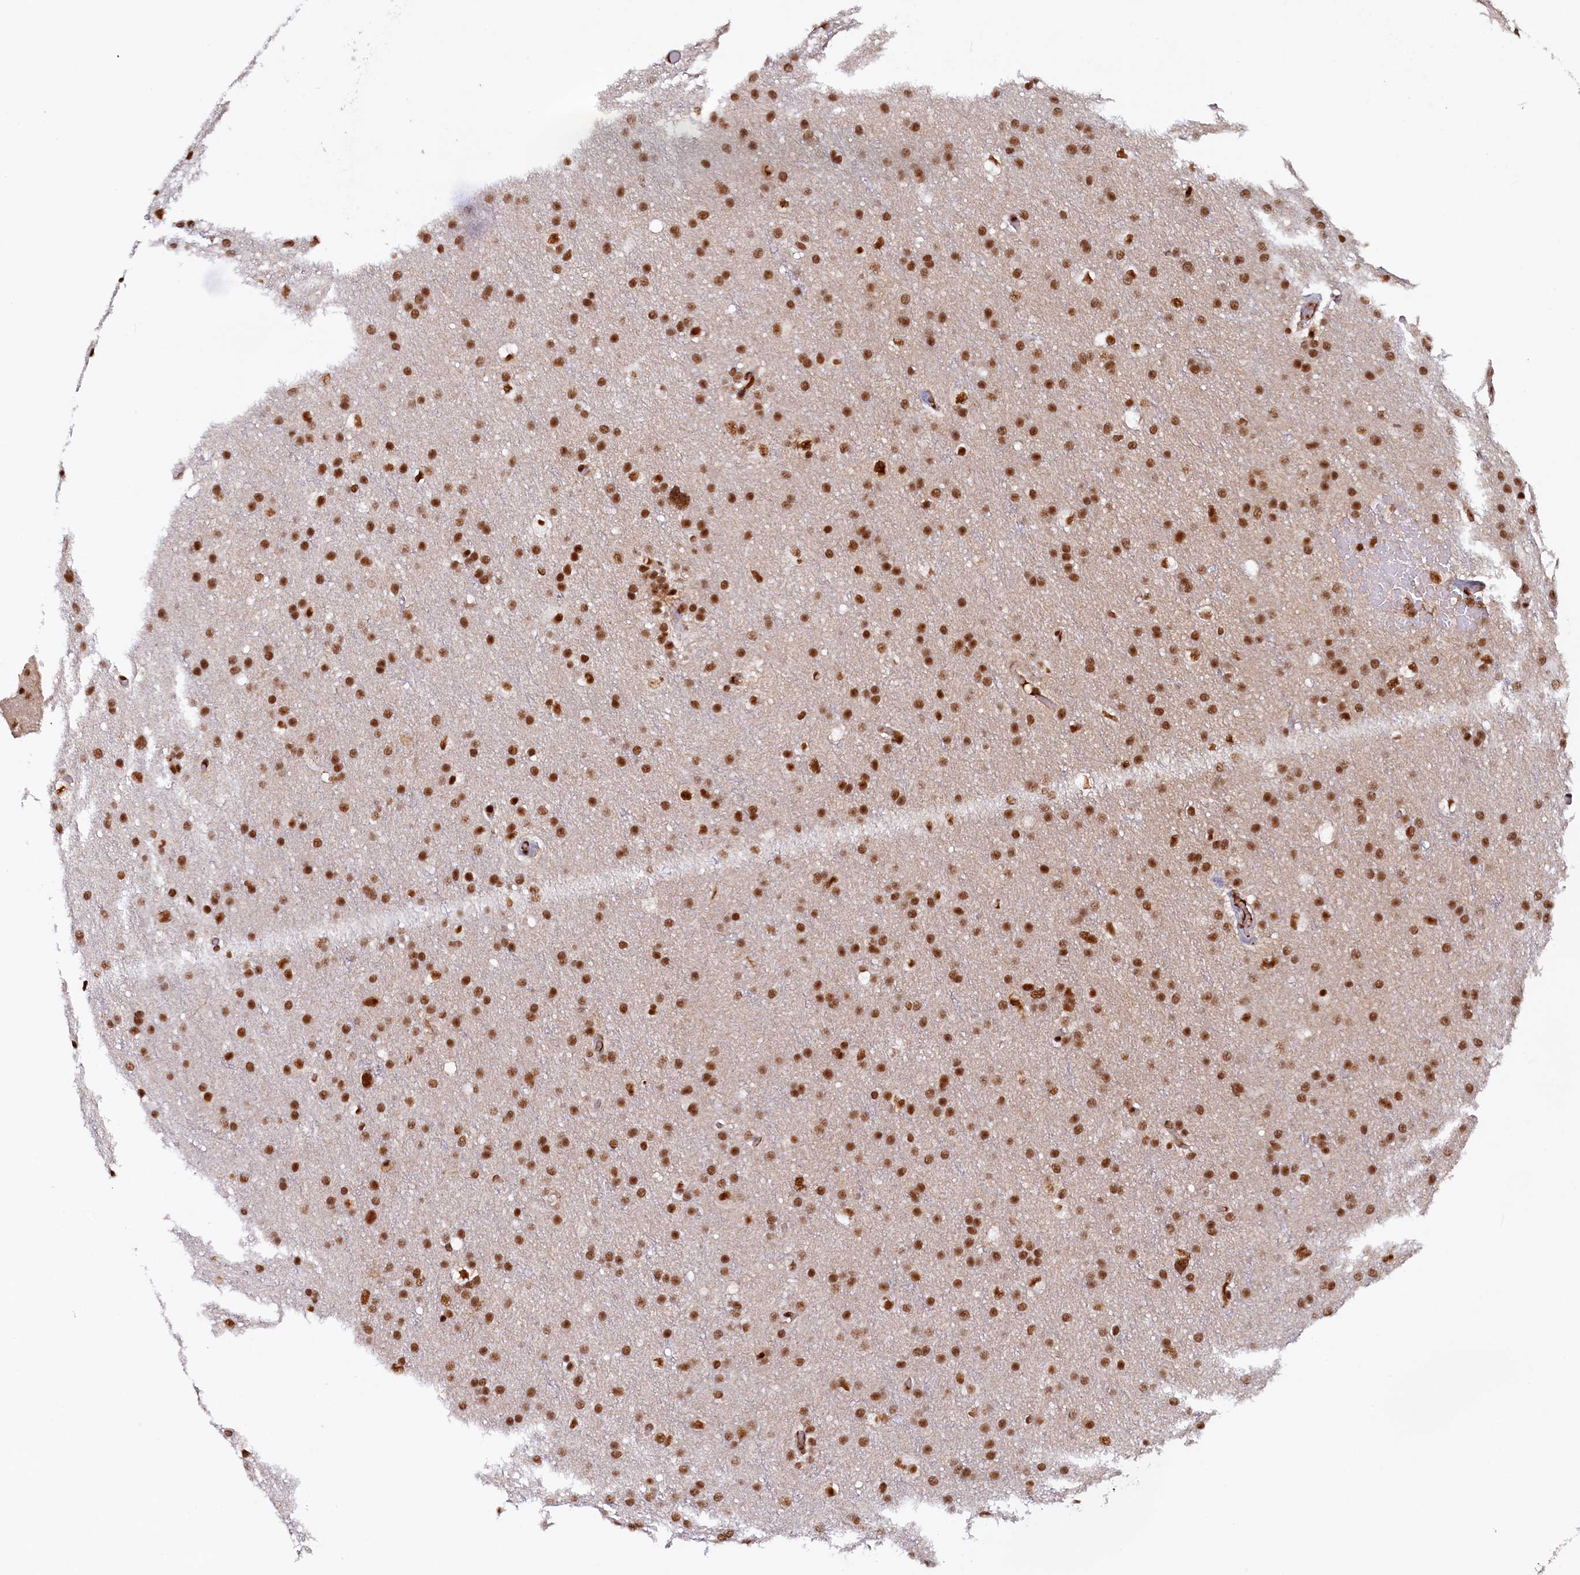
{"staining": {"intensity": "moderate", "quantity": ">75%", "location": "nuclear"}, "tissue": "glioma", "cell_type": "Tumor cells", "image_type": "cancer", "snomed": [{"axis": "morphology", "description": "Glioma, malignant, High grade"}, {"axis": "topography", "description": "Cerebral cortex"}], "caption": "Brown immunohistochemical staining in glioma displays moderate nuclear expression in about >75% of tumor cells.", "gene": "ZC3H18", "patient": {"sex": "female", "age": 36}}